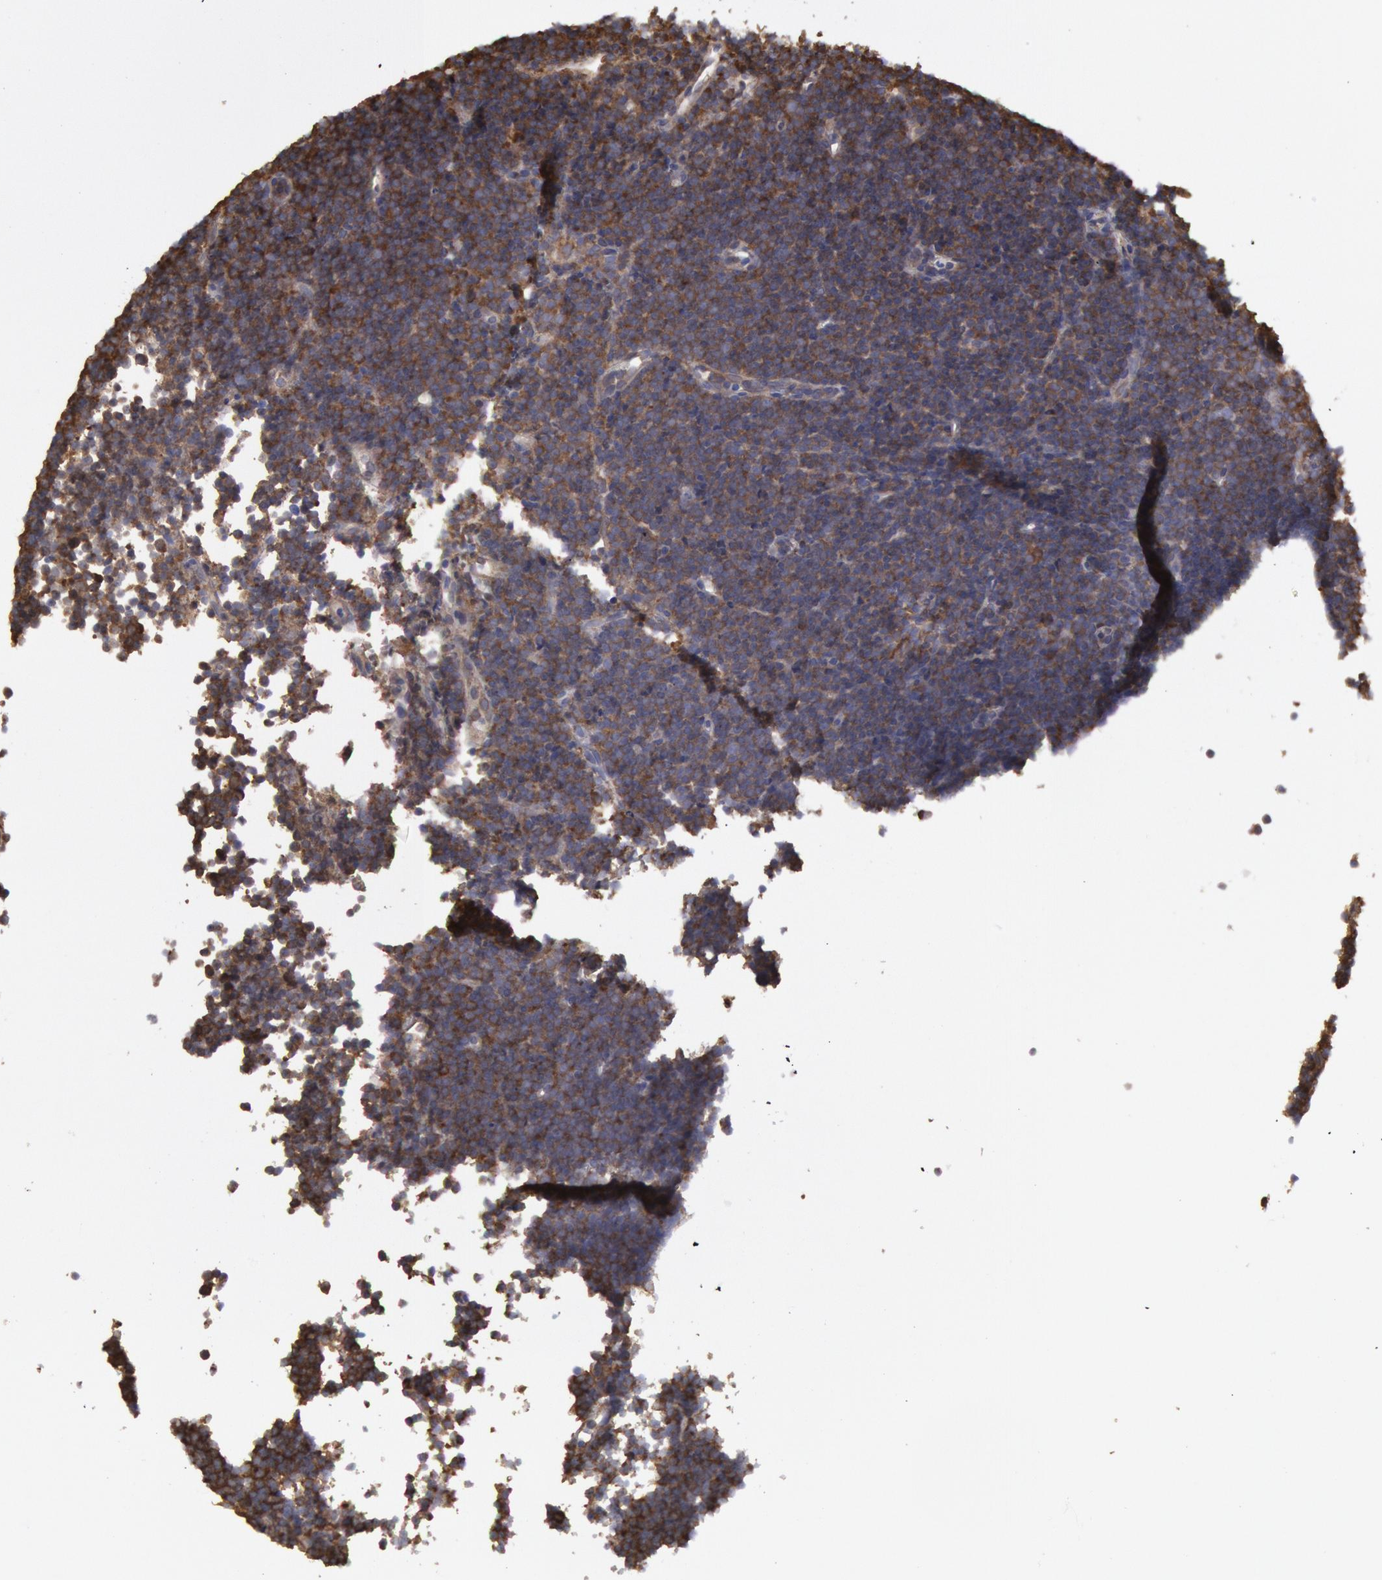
{"staining": {"intensity": "moderate", "quantity": ">75%", "location": "cytoplasmic/membranous"}, "tissue": "lymphoma", "cell_type": "Tumor cells", "image_type": "cancer", "snomed": [{"axis": "morphology", "description": "Malignant lymphoma, non-Hodgkin's type, Low grade"}, {"axis": "topography", "description": "Lymph node"}], "caption": "High-power microscopy captured an IHC micrograph of malignant lymphoma, non-Hodgkin's type (low-grade), revealing moderate cytoplasmic/membranous positivity in approximately >75% of tumor cells.", "gene": "CCDC50", "patient": {"sex": "male", "age": 57}}